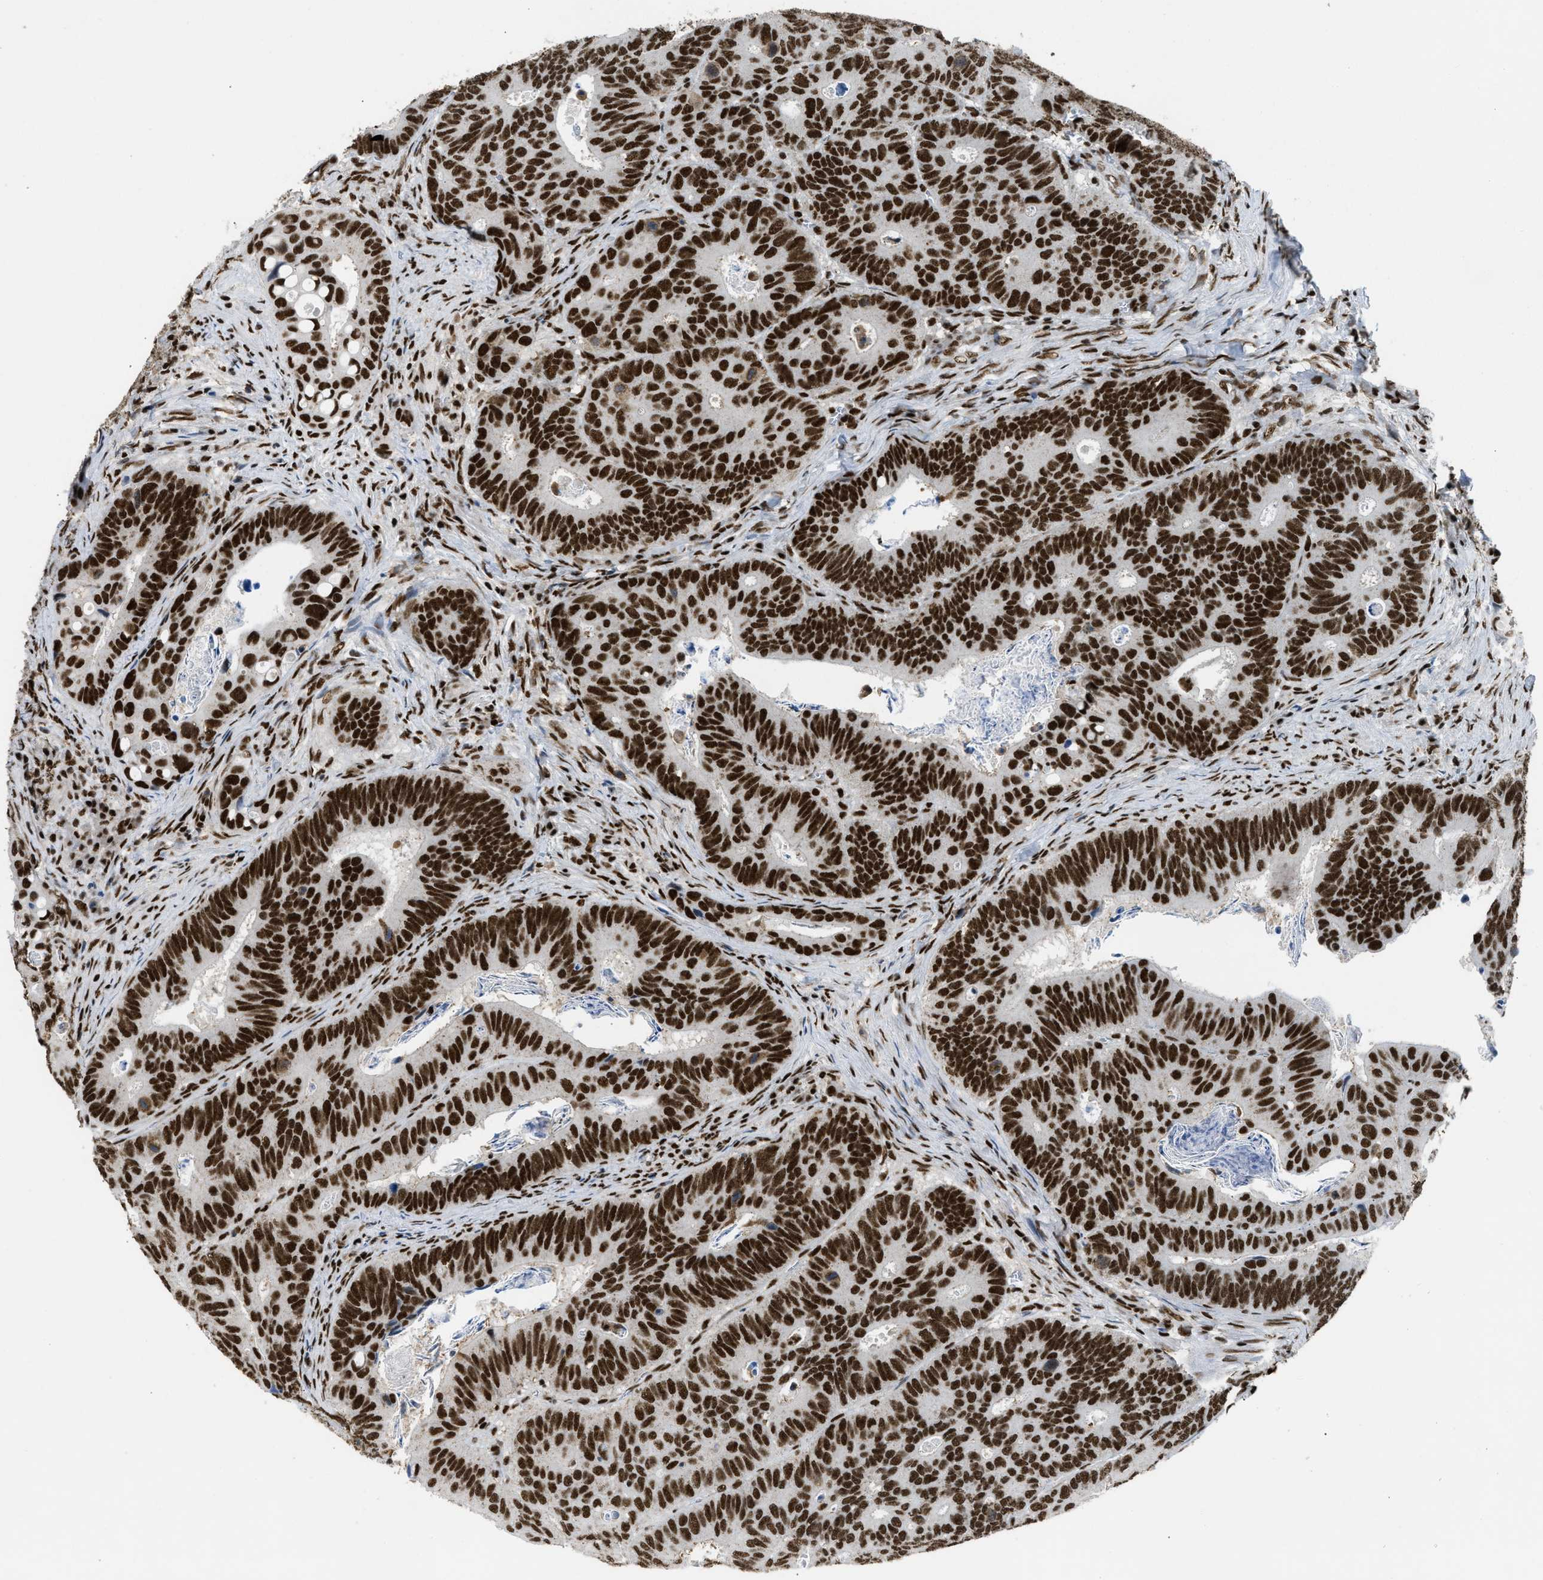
{"staining": {"intensity": "strong", "quantity": ">75%", "location": "nuclear"}, "tissue": "colorectal cancer", "cell_type": "Tumor cells", "image_type": "cancer", "snomed": [{"axis": "morphology", "description": "Inflammation, NOS"}, {"axis": "morphology", "description": "Adenocarcinoma, NOS"}, {"axis": "topography", "description": "Colon"}], "caption": "A high amount of strong nuclear positivity is identified in approximately >75% of tumor cells in colorectal cancer tissue. Immunohistochemistry stains the protein of interest in brown and the nuclei are stained blue.", "gene": "SCAF4", "patient": {"sex": "male", "age": 72}}